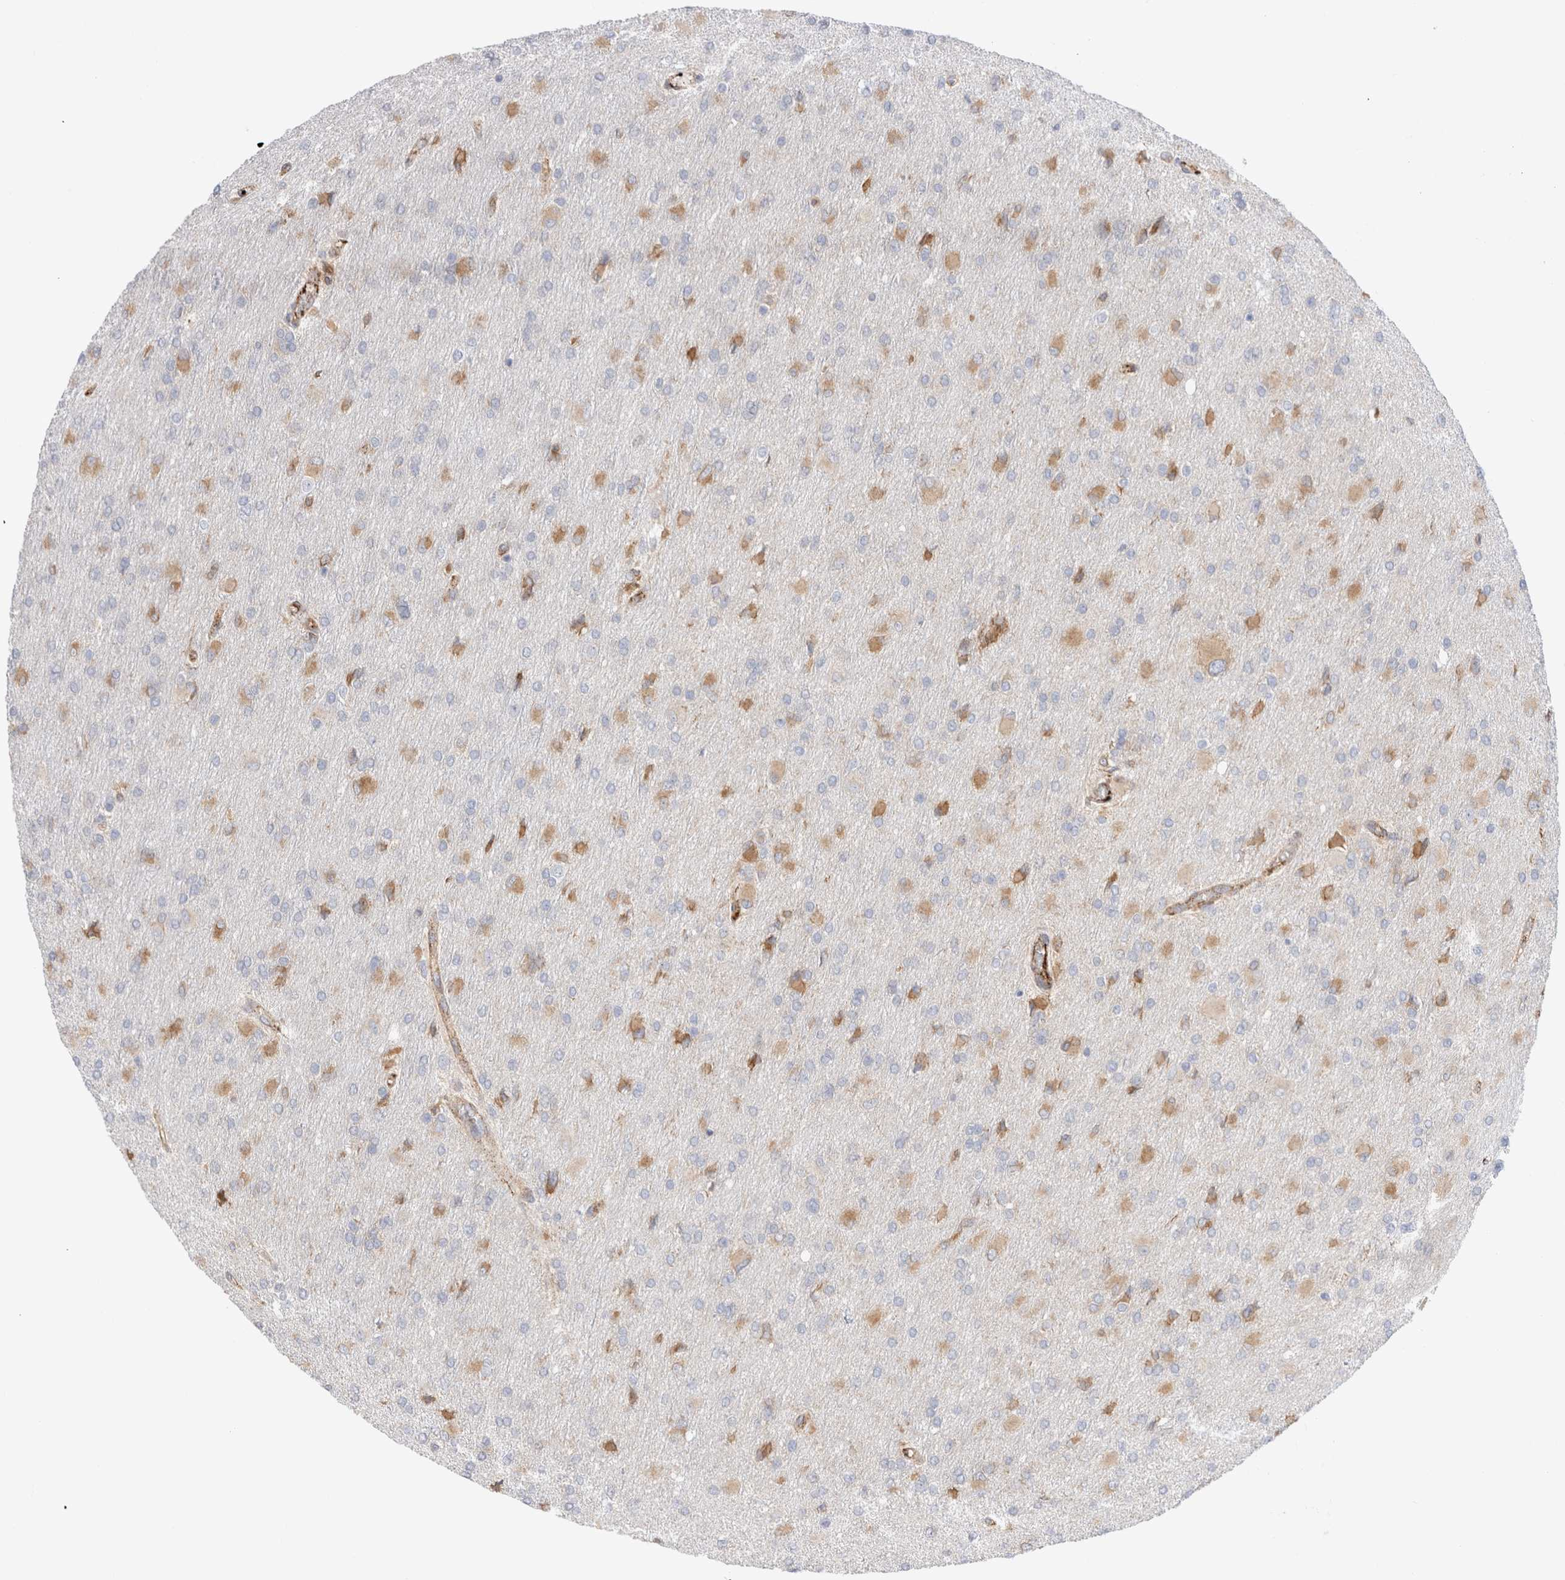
{"staining": {"intensity": "moderate", "quantity": "25%-75%", "location": "cytoplasmic/membranous"}, "tissue": "glioma", "cell_type": "Tumor cells", "image_type": "cancer", "snomed": [{"axis": "morphology", "description": "Glioma, malignant, High grade"}, {"axis": "topography", "description": "Cerebral cortex"}], "caption": "Malignant glioma (high-grade) tissue demonstrates moderate cytoplasmic/membranous expression in about 25%-75% of tumor cells", "gene": "CNPY4", "patient": {"sex": "female", "age": 36}}